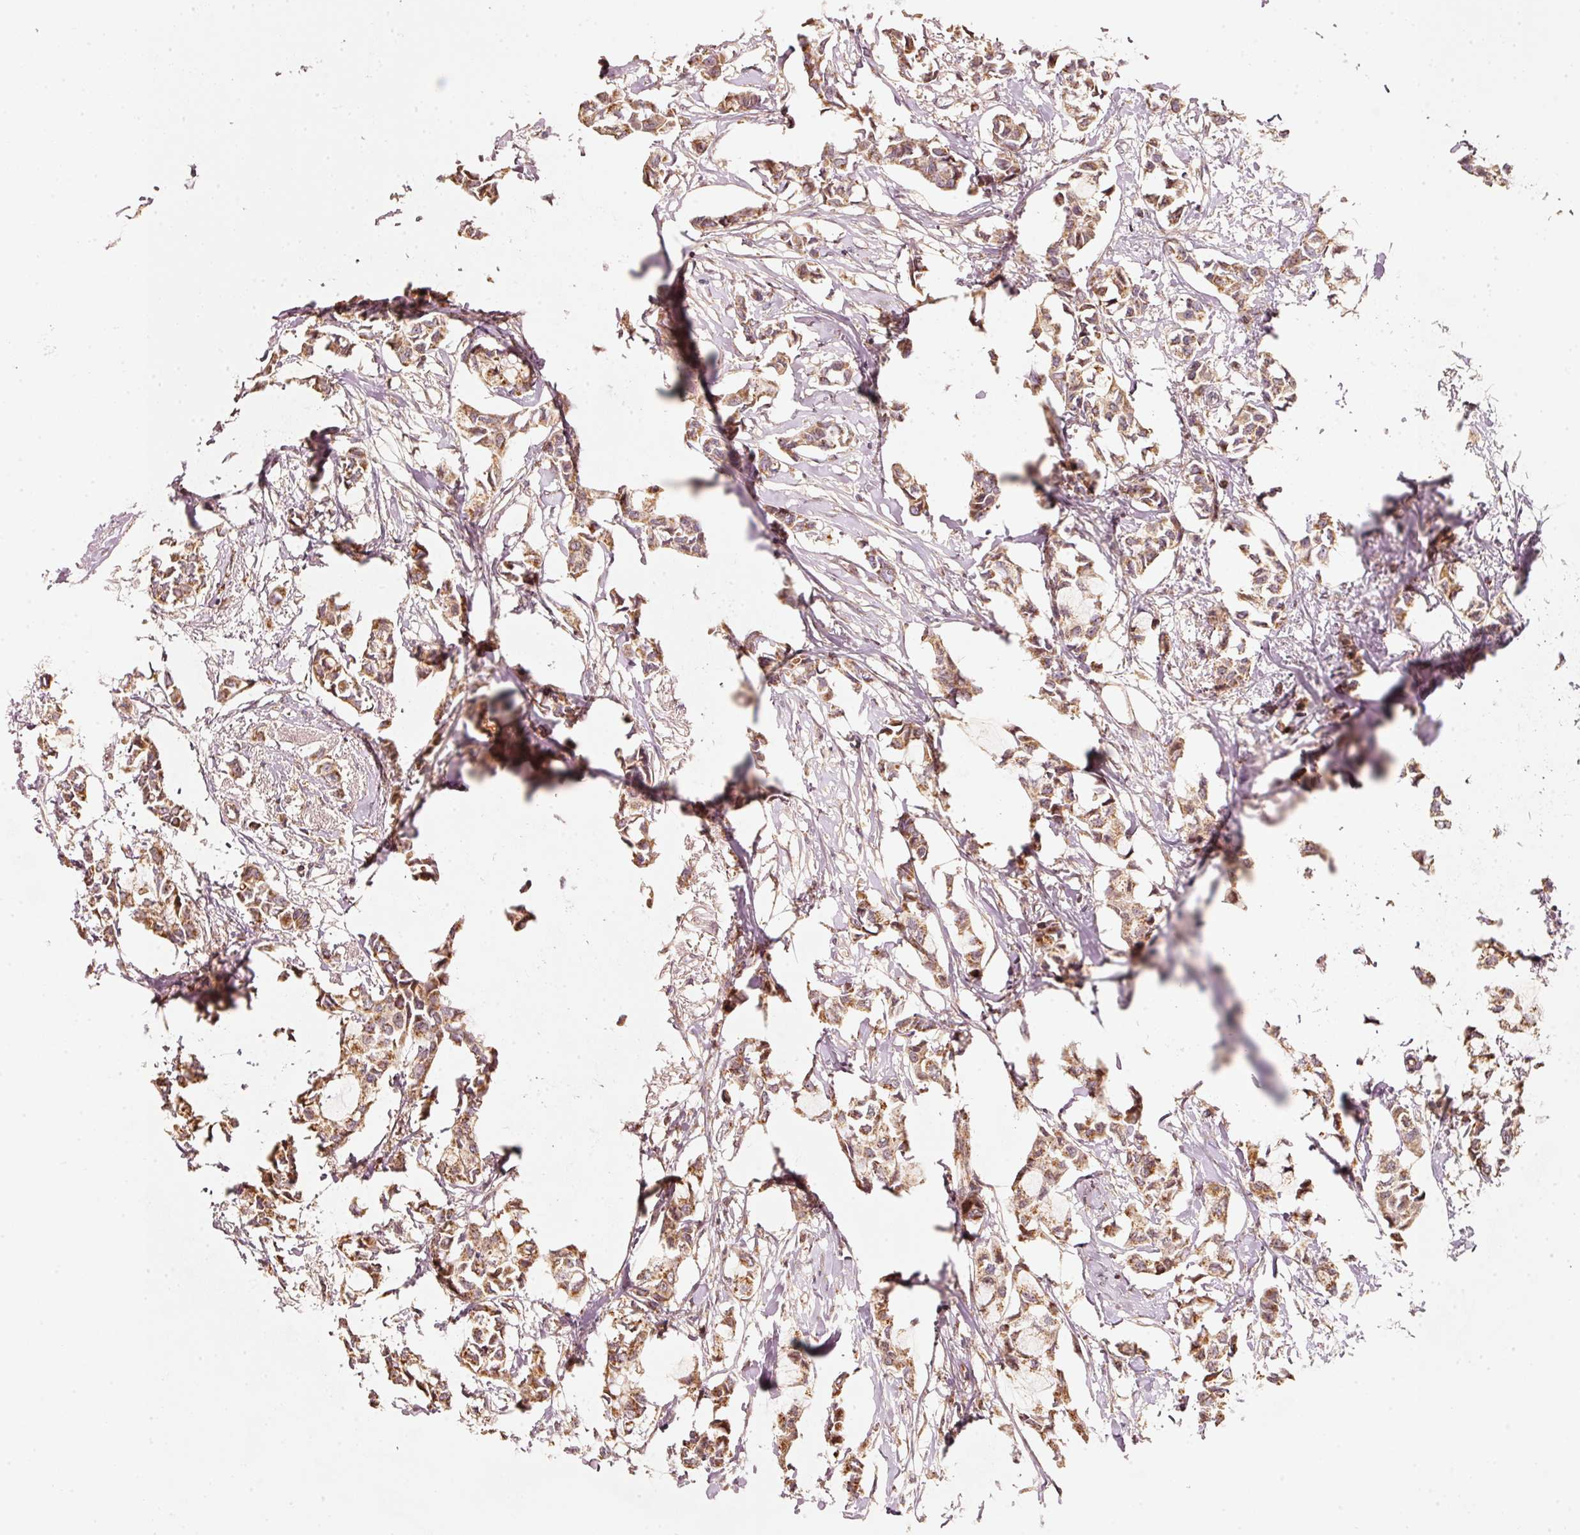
{"staining": {"intensity": "moderate", "quantity": ">75%", "location": "cytoplasmic/membranous"}, "tissue": "breast cancer", "cell_type": "Tumor cells", "image_type": "cancer", "snomed": [{"axis": "morphology", "description": "Duct carcinoma"}, {"axis": "topography", "description": "Breast"}], "caption": "IHC of human infiltrating ductal carcinoma (breast) displays medium levels of moderate cytoplasmic/membranous positivity in about >75% of tumor cells.", "gene": "RAB35", "patient": {"sex": "female", "age": 73}}